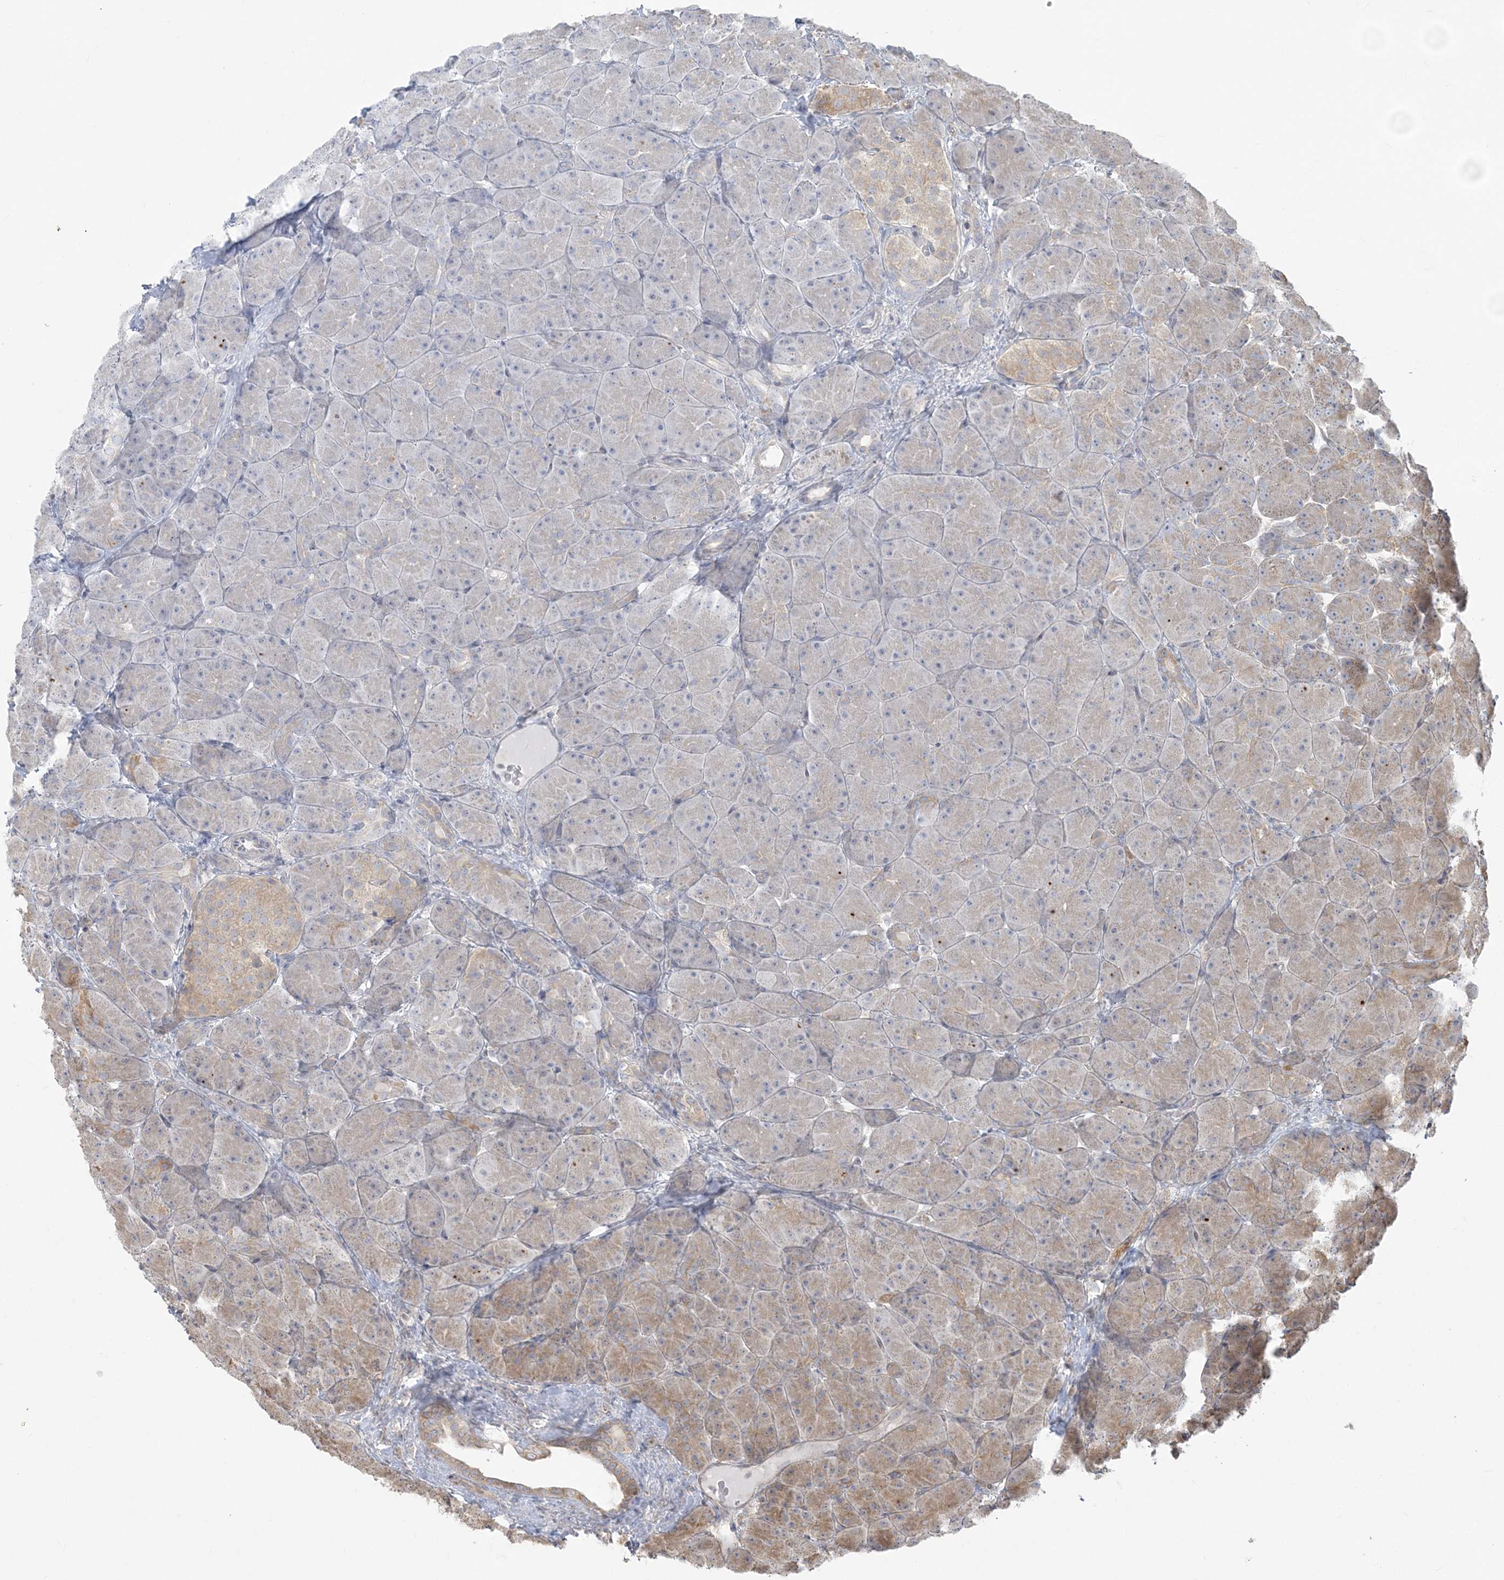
{"staining": {"intensity": "moderate", "quantity": "25%-75%", "location": "cytoplasmic/membranous"}, "tissue": "pancreas", "cell_type": "Exocrine glandular cells", "image_type": "normal", "snomed": [{"axis": "morphology", "description": "Normal tissue, NOS"}, {"axis": "topography", "description": "Pancreas"}], "caption": "Pancreas stained for a protein (brown) shows moderate cytoplasmic/membranous positive positivity in about 25%-75% of exocrine glandular cells.", "gene": "ZC3H6", "patient": {"sex": "male", "age": 66}}